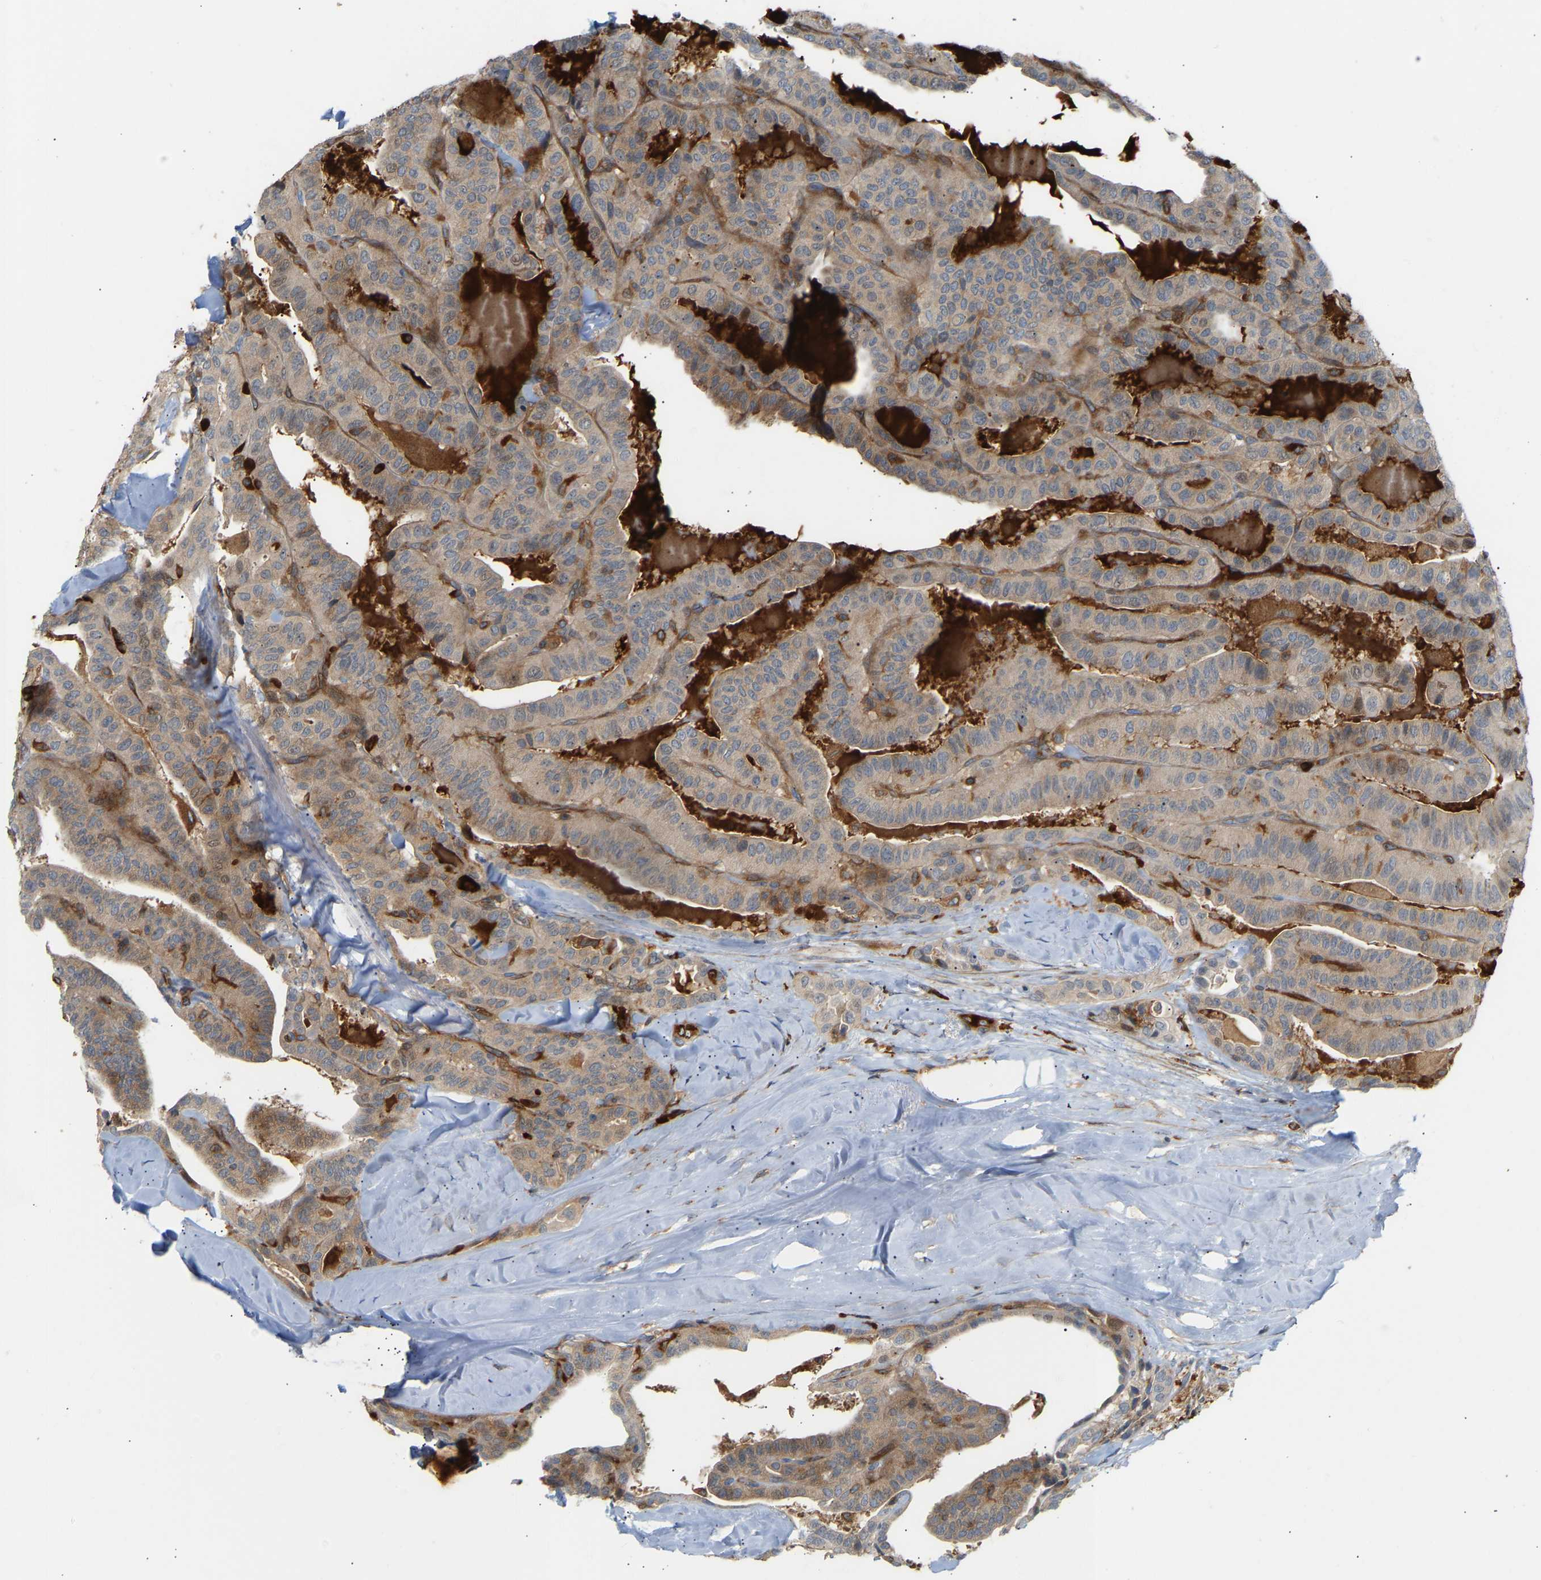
{"staining": {"intensity": "weak", "quantity": "<25%", "location": "cytoplasmic/membranous"}, "tissue": "thyroid cancer", "cell_type": "Tumor cells", "image_type": "cancer", "snomed": [{"axis": "morphology", "description": "Papillary adenocarcinoma, NOS"}, {"axis": "topography", "description": "Thyroid gland"}], "caption": "The image shows no significant staining in tumor cells of thyroid cancer (papillary adenocarcinoma).", "gene": "PLCG2", "patient": {"sex": "male", "age": 77}}